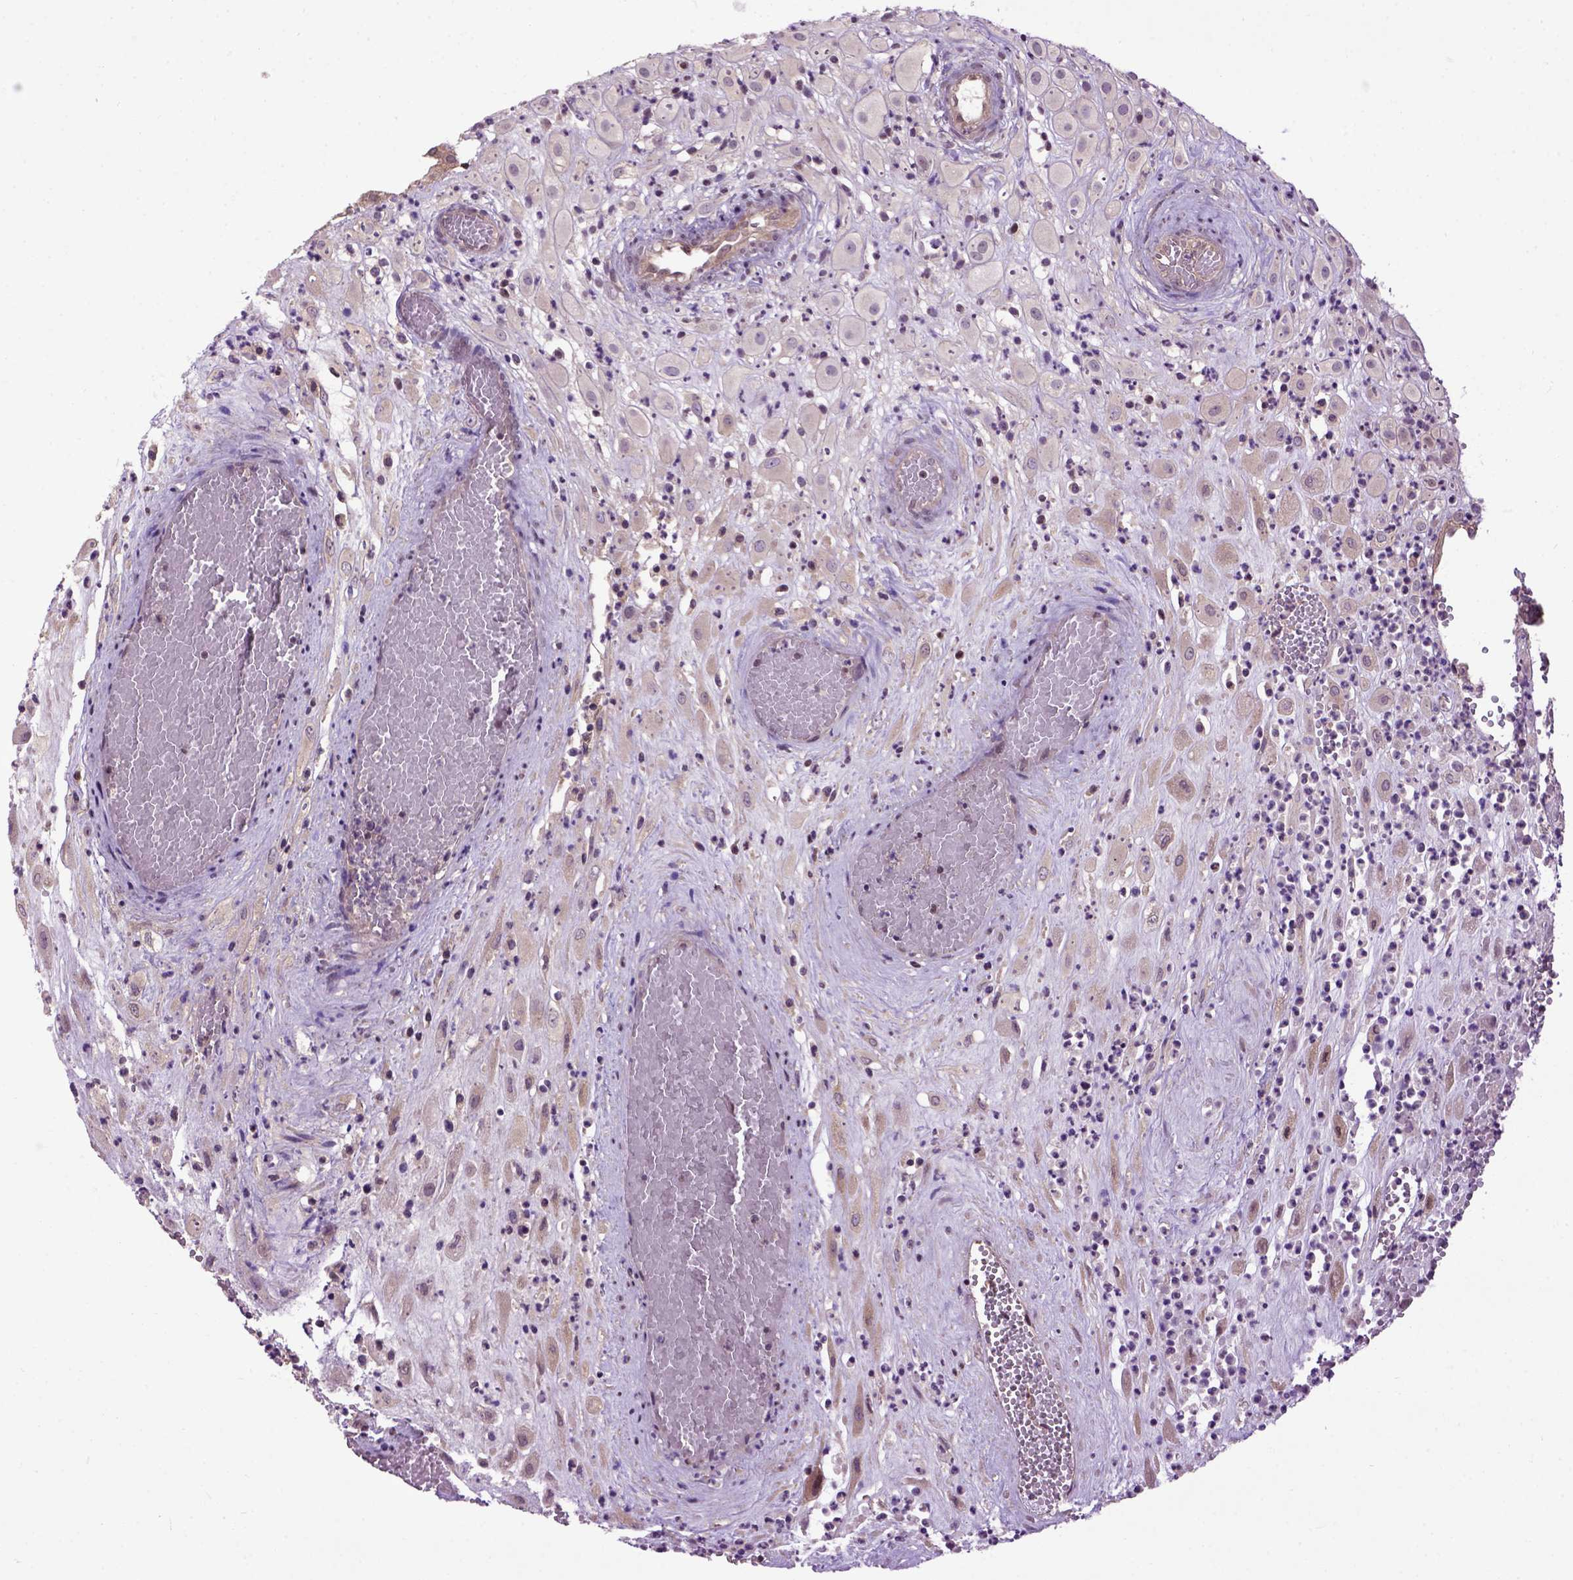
{"staining": {"intensity": "negative", "quantity": "none", "location": "none"}, "tissue": "placenta", "cell_type": "Decidual cells", "image_type": "normal", "snomed": [{"axis": "morphology", "description": "Normal tissue, NOS"}, {"axis": "topography", "description": "Placenta"}], "caption": "DAB immunohistochemical staining of unremarkable placenta reveals no significant expression in decidual cells. The staining is performed using DAB (3,3'-diaminobenzidine) brown chromogen with nuclei counter-stained in using hematoxylin.", "gene": "WDR48", "patient": {"sex": "female", "age": 24}}